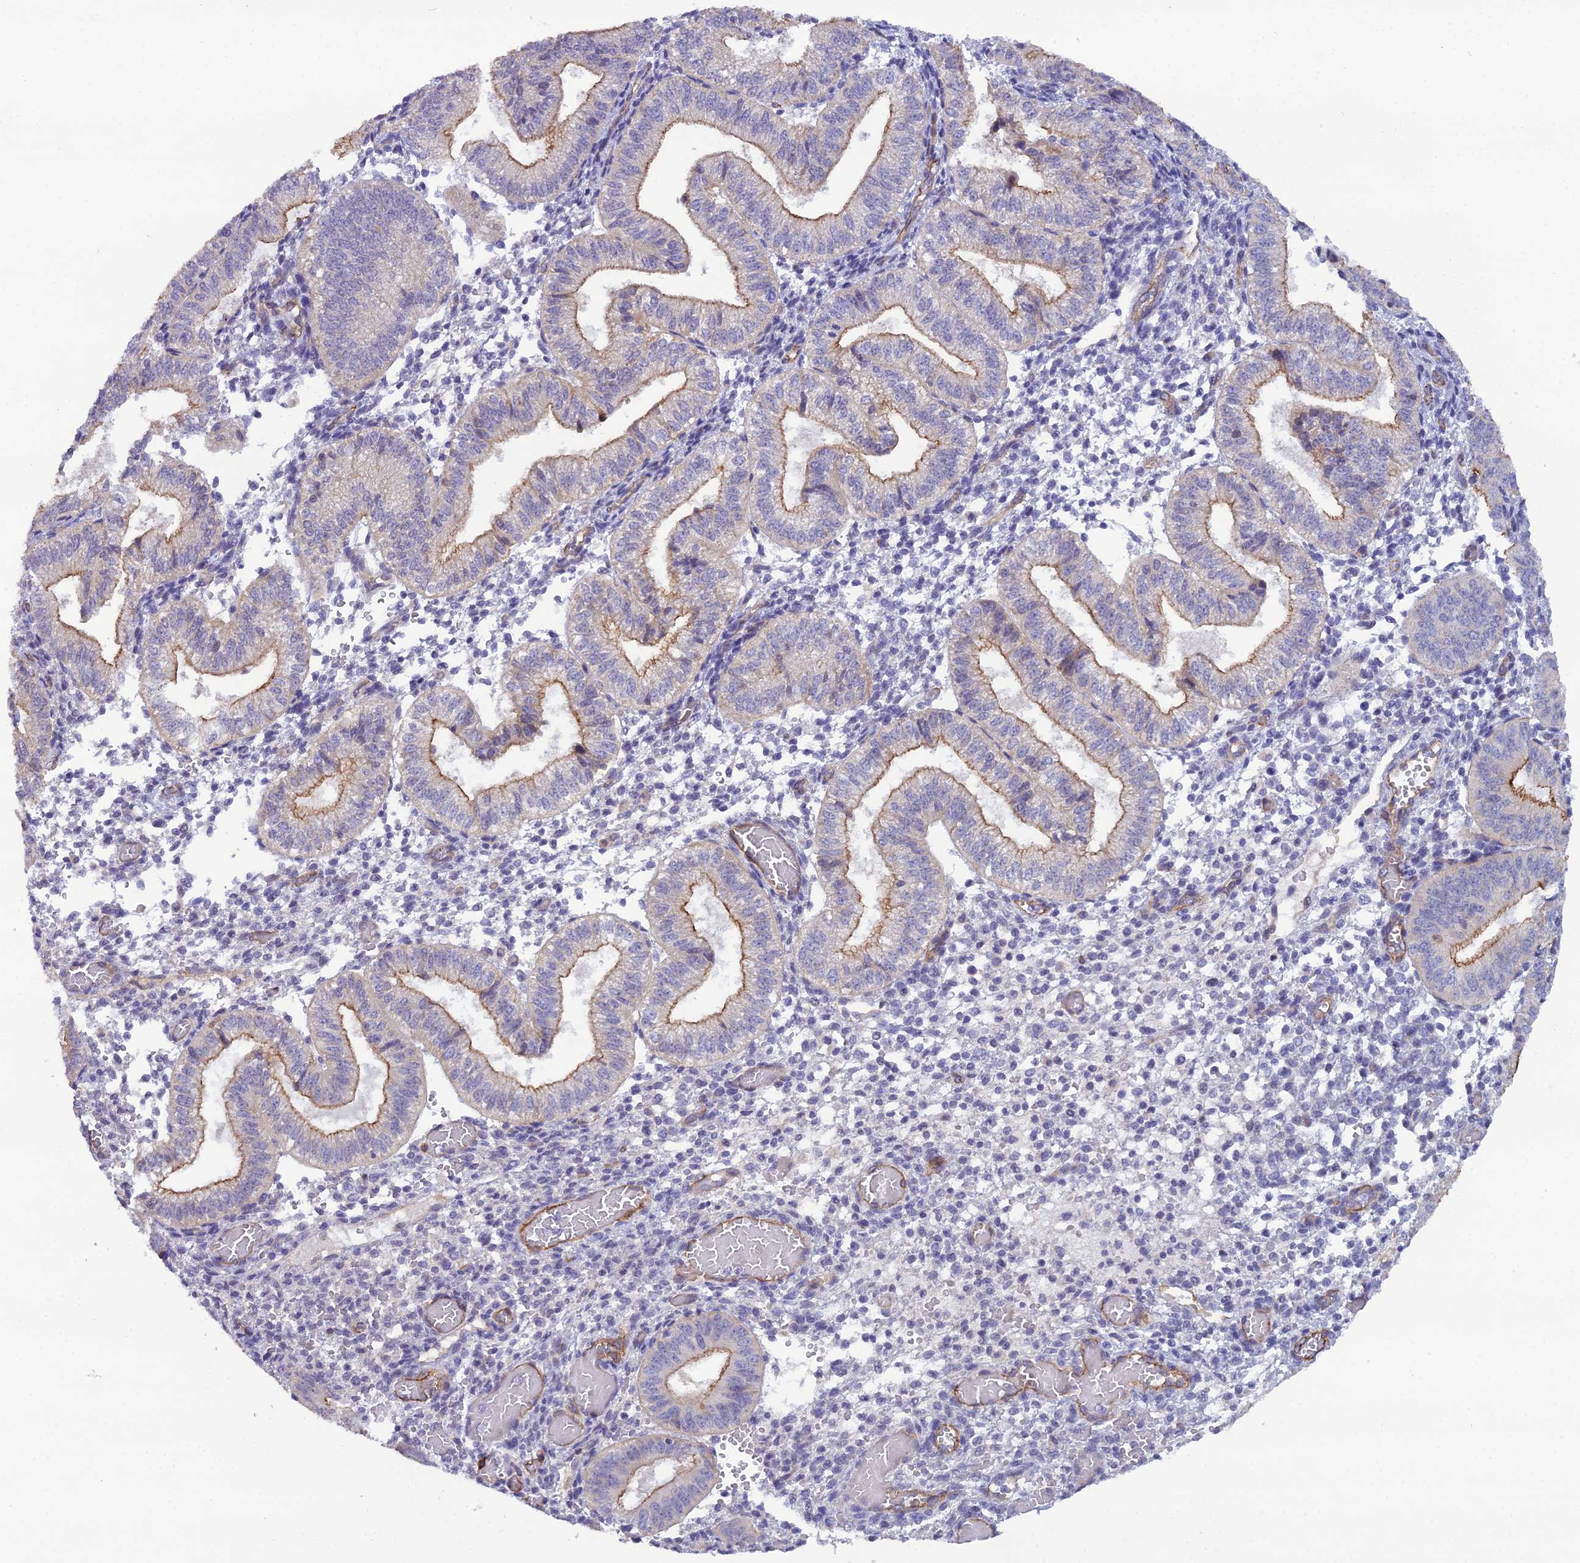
{"staining": {"intensity": "negative", "quantity": "none", "location": "none"}, "tissue": "endometrium", "cell_type": "Cells in endometrial stroma", "image_type": "normal", "snomed": [{"axis": "morphology", "description": "Normal tissue, NOS"}, {"axis": "topography", "description": "Endometrium"}], "caption": "DAB (3,3'-diaminobenzidine) immunohistochemical staining of normal human endometrium displays no significant positivity in cells in endometrial stroma.", "gene": "CFAP47", "patient": {"sex": "female", "age": 34}}